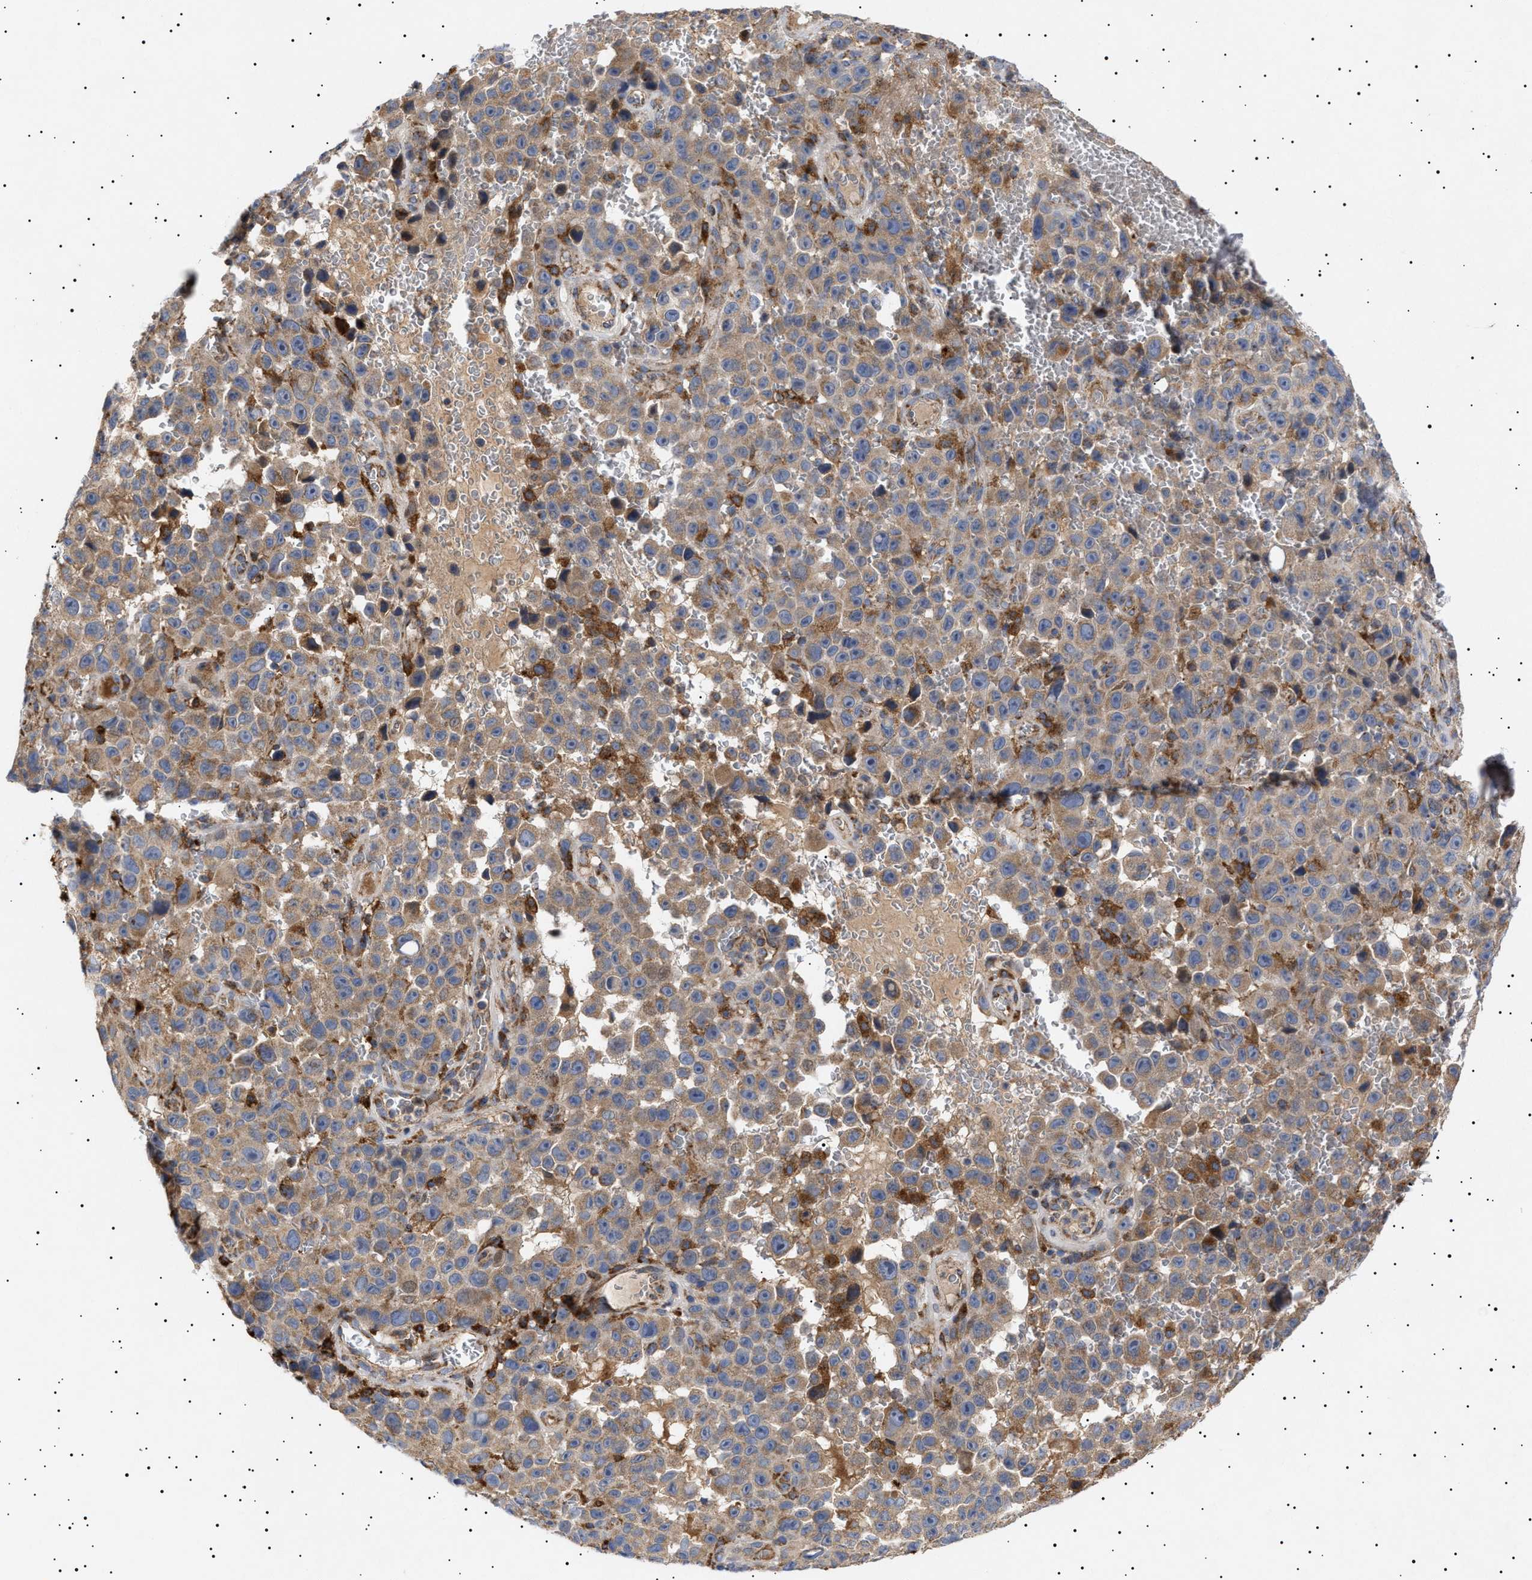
{"staining": {"intensity": "strong", "quantity": "25%-75%", "location": "cytoplasmic/membranous"}, "tissue": "melanoma", "cell_type": "Tumor cells", "image_type": "cancer", "snomed": [{"axis": "morphology", "description": "Malignant melanoma, NOS"}, {"axis": "topography", "description": "Skin"}], "caption": "There is high levels of strong cytoplasmic/membranous positivity in tumor cells of malignant melanoma, as demonstrated by immunohistochemical staining (brown color).", "gene": "MRPL10", "patient": {"sex": "female", "age": 82}}